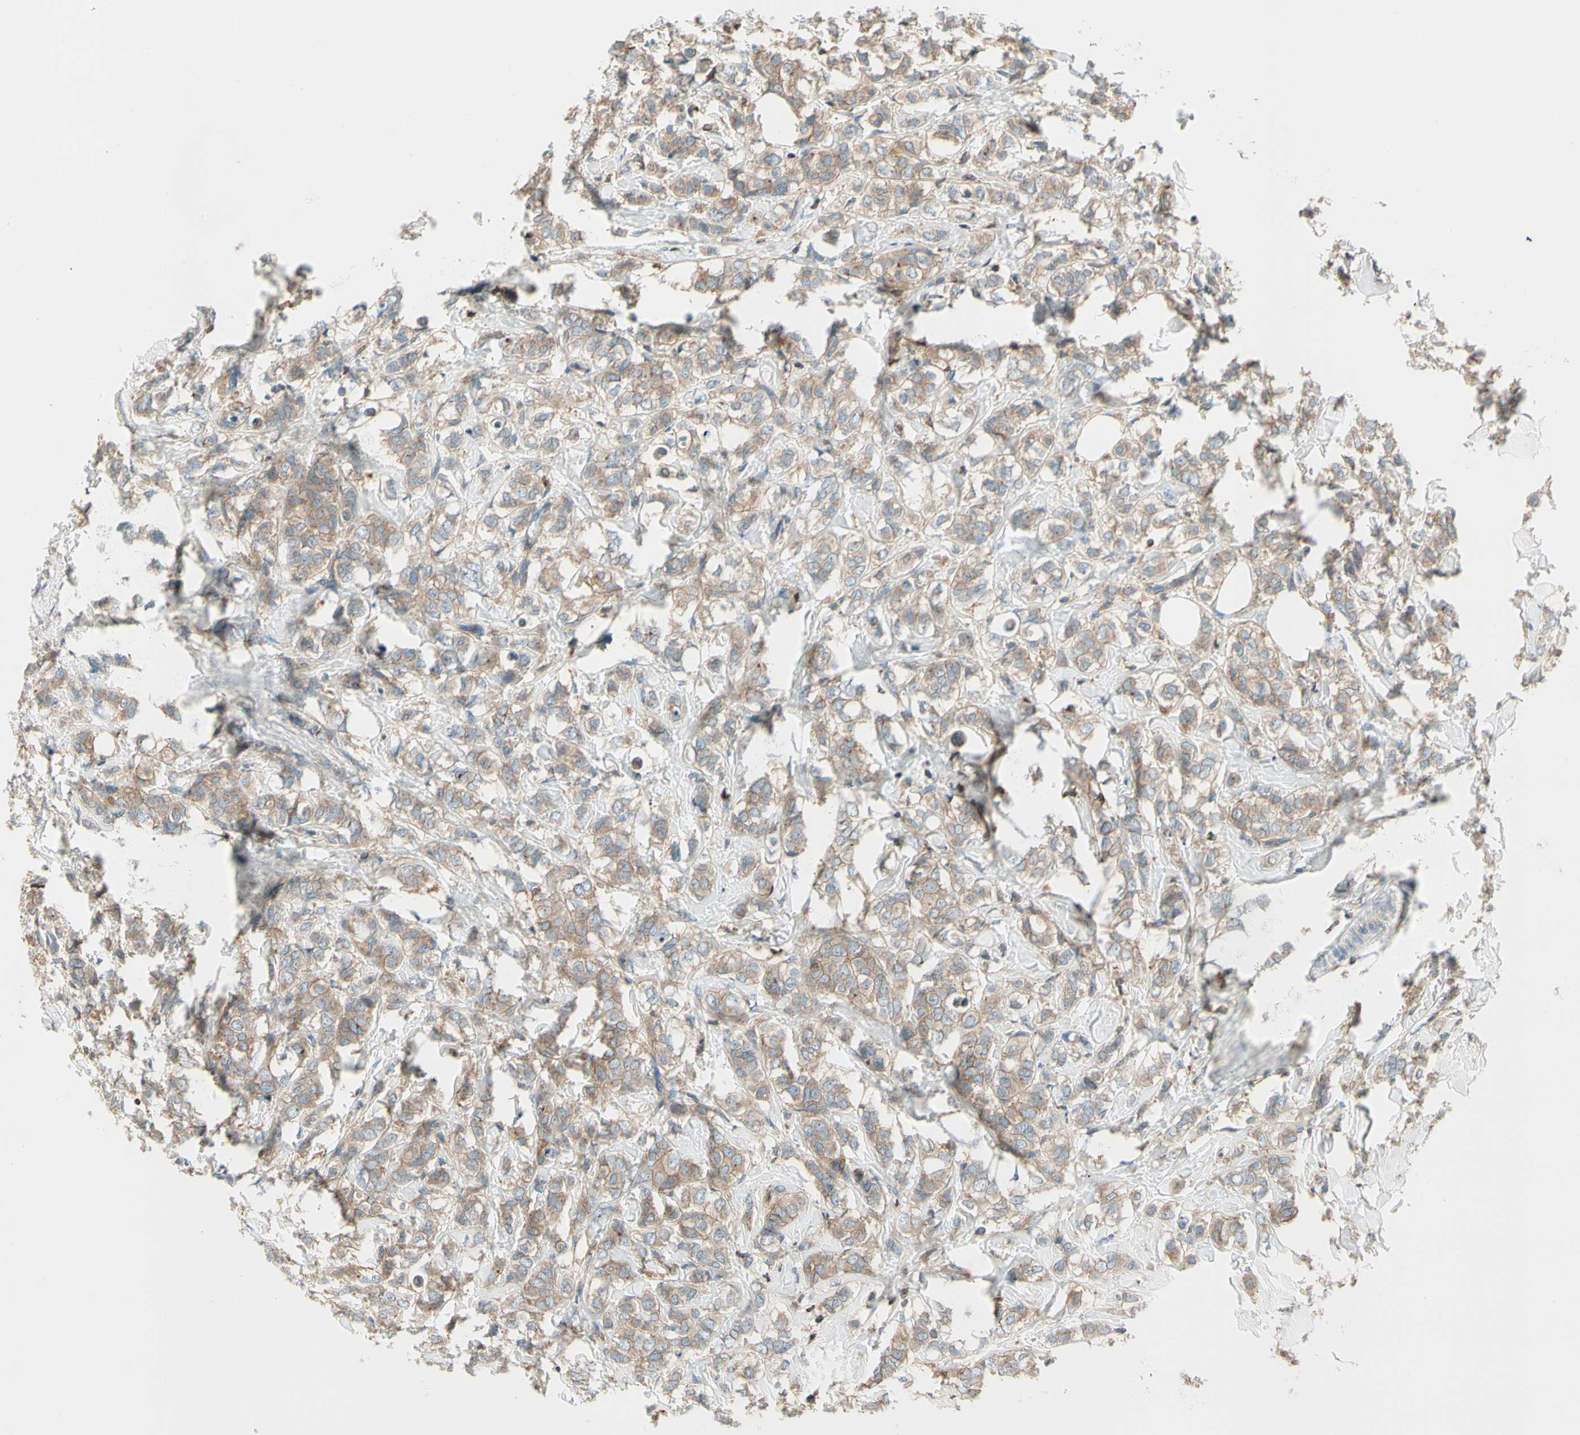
{"staining": {"intensity": "weak", "quantity": ">75%", "location": "cytoplasmic/membranous"}, "tissue": "breast cancer", "cell_type": "Tumor cells", "image_type": "cancer", "snomed": [{"axis": "morphology", "description": "Lobular carcinoma"}, {"axis": "topography", "description": "Breast"}], "caption": "Immunohistochemical staining of lobular carcinoma (breast) exhibits low levels of weak cytoplasmic/membranous protein expression in about >75% of tumor cells.", "gene": "CAPZA2", "patient": {"sex": "female", "age": 60}}